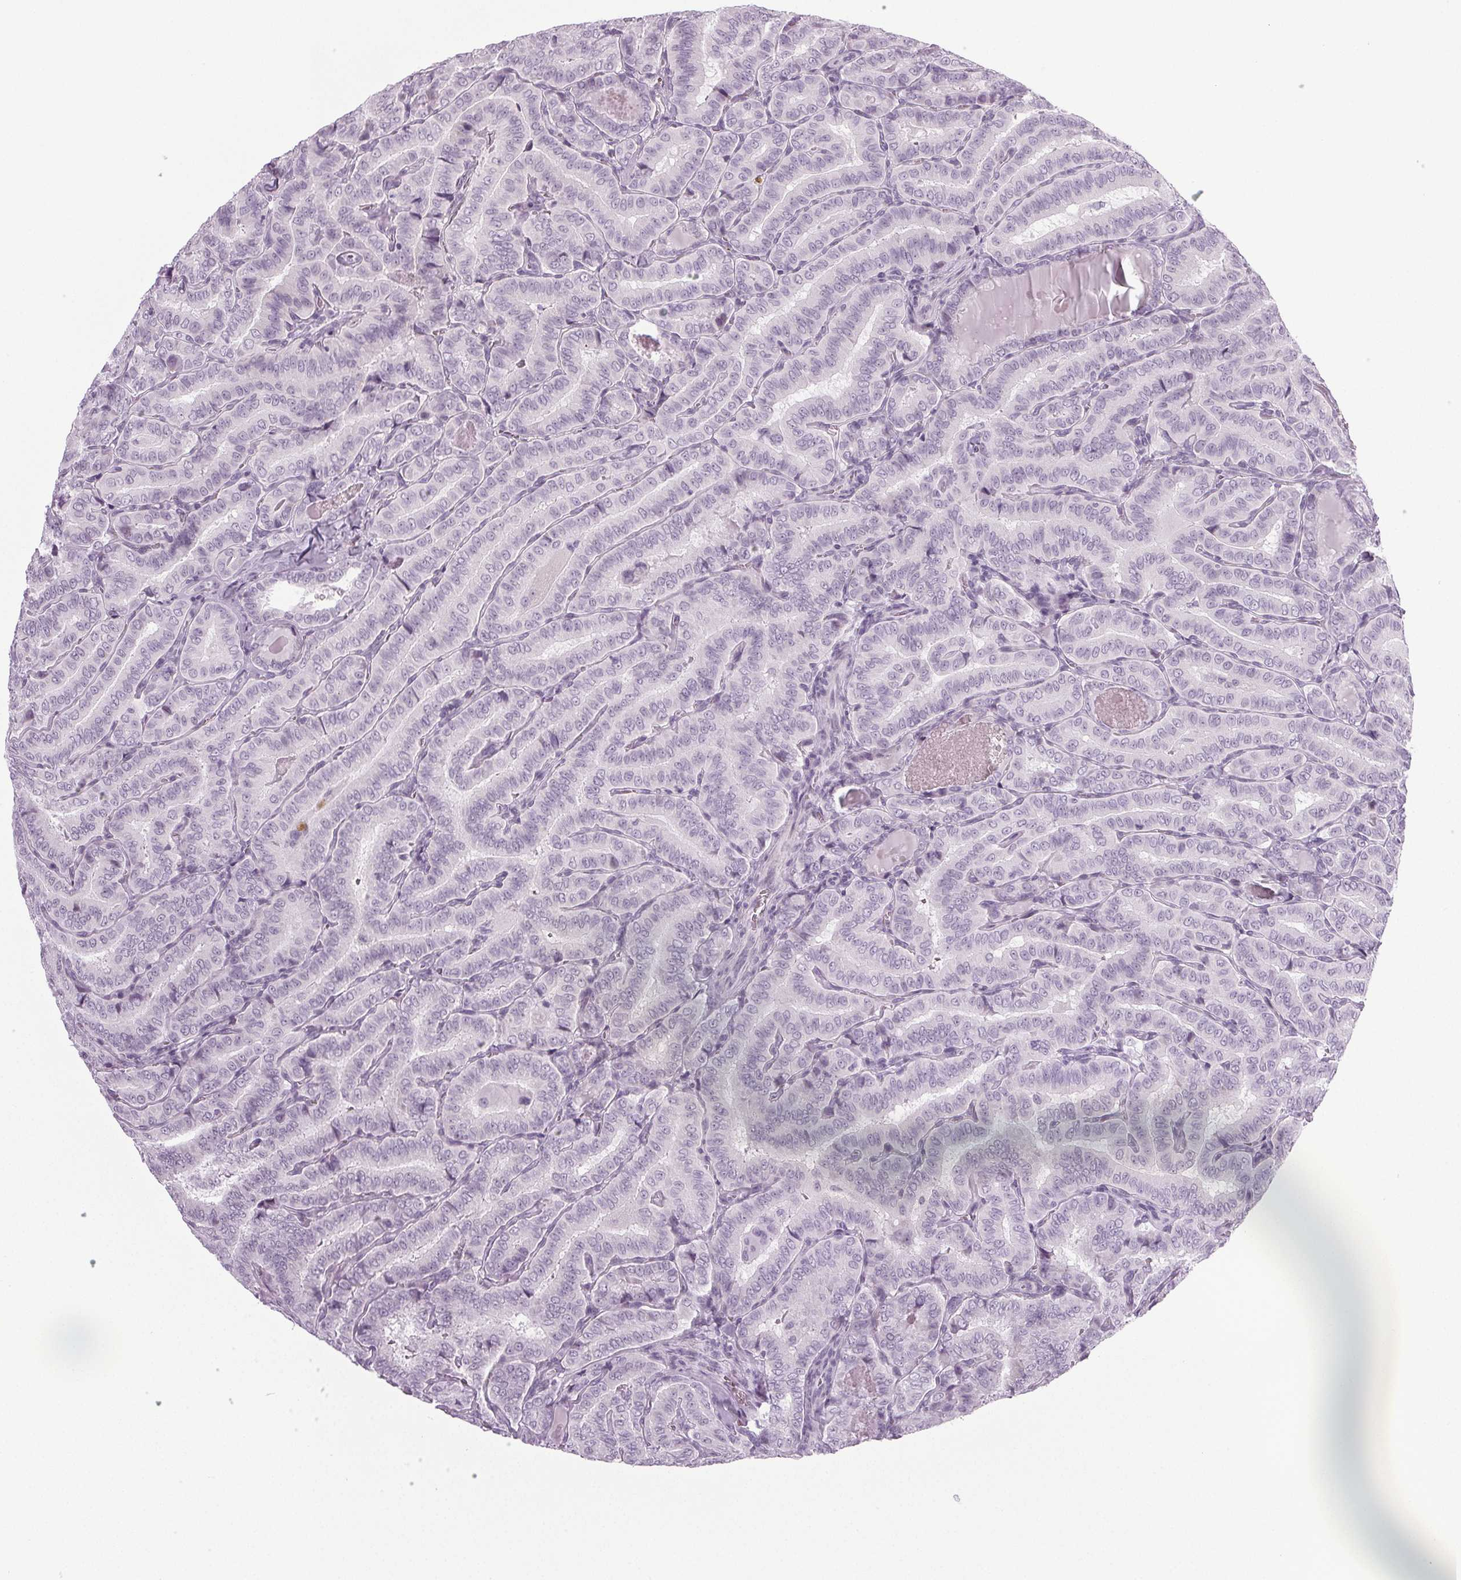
{"staining": {"intensity": "negative", "quantity": "none", "location": "none"}, "tissue": "thyroid cancer", "cell_type": "Tumor cells", "image_type": "cancer", "snomed": [{"axis": "morphology", "description": "Papillary adenocarcinoma, NOS"}, {"axis": "morphology", "description": "Papillary adenoma metastatic"}, {"axis": "topography", "description": "Thyroid gland"}], "caption": "Tumor cells show no significant staining in thyroid cancer (papillary adenoma metastatic).", "gene": "IGF2BP1", "patient": {"sex": "female", "age": 50}}